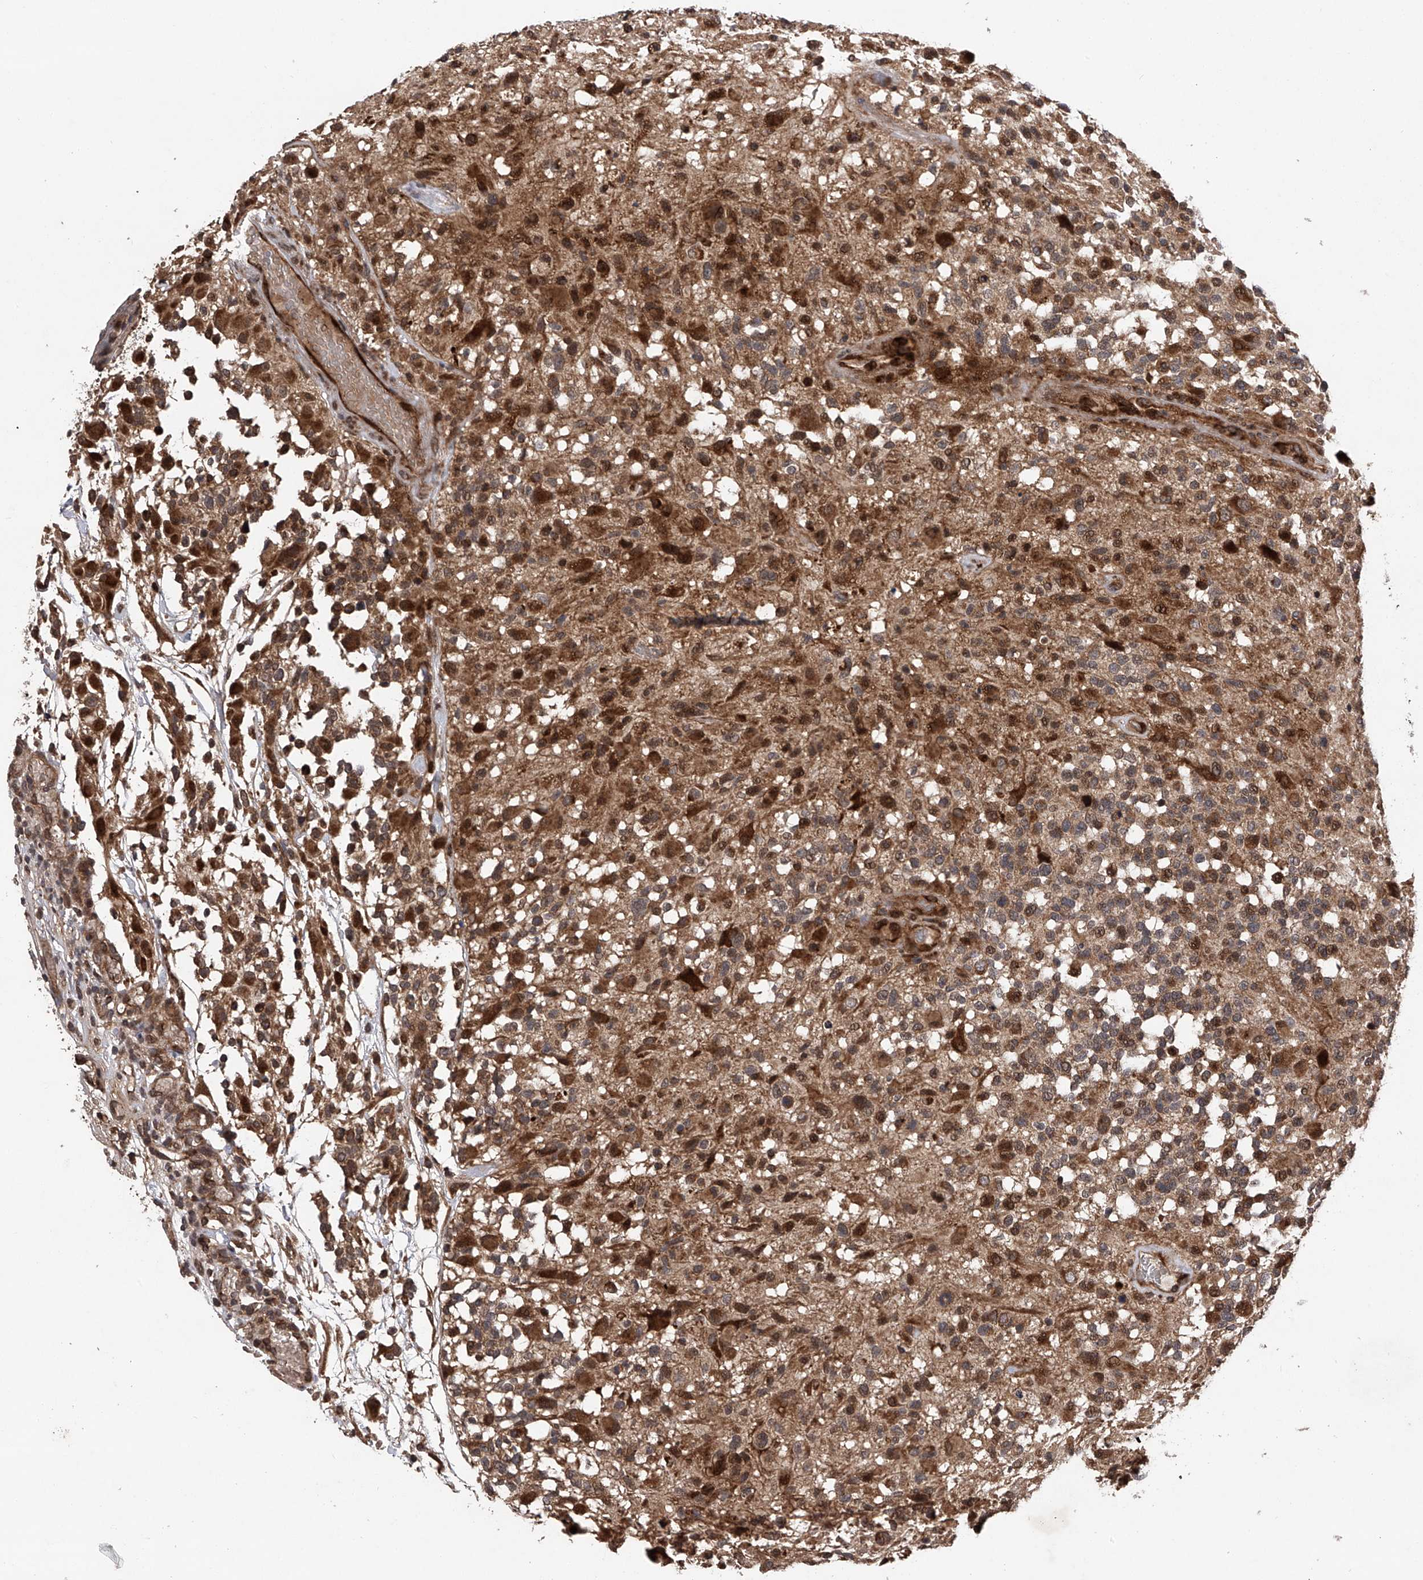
{"staining": {"intensity": "moderate", "quantity": ">75%", "location": "cytoplasmic/membranous"}, "tissue": "glioma", "cell_type": "Tumor cells", "image_type": "cancer", "snomed": [{"axis": "morphology", "description": "Glioma, malignant, High grade"}, {"axis": "morphology", "description": "Glioblastoma, NOS"}, {"axis": "topography", "description": "Brain"}], "caption": "An IHC micrograph of neoplastic tissue is shown. Protein staining in brown shows moderate cytoplasmic/membranous positivity in malignant glioma (high-grade) within tumor cells. (brown staining indicates protein expression, while blue staining denotes nuclei).", "gene": "MAP3K11", "patient": {"sex": "male", "age": 60}}